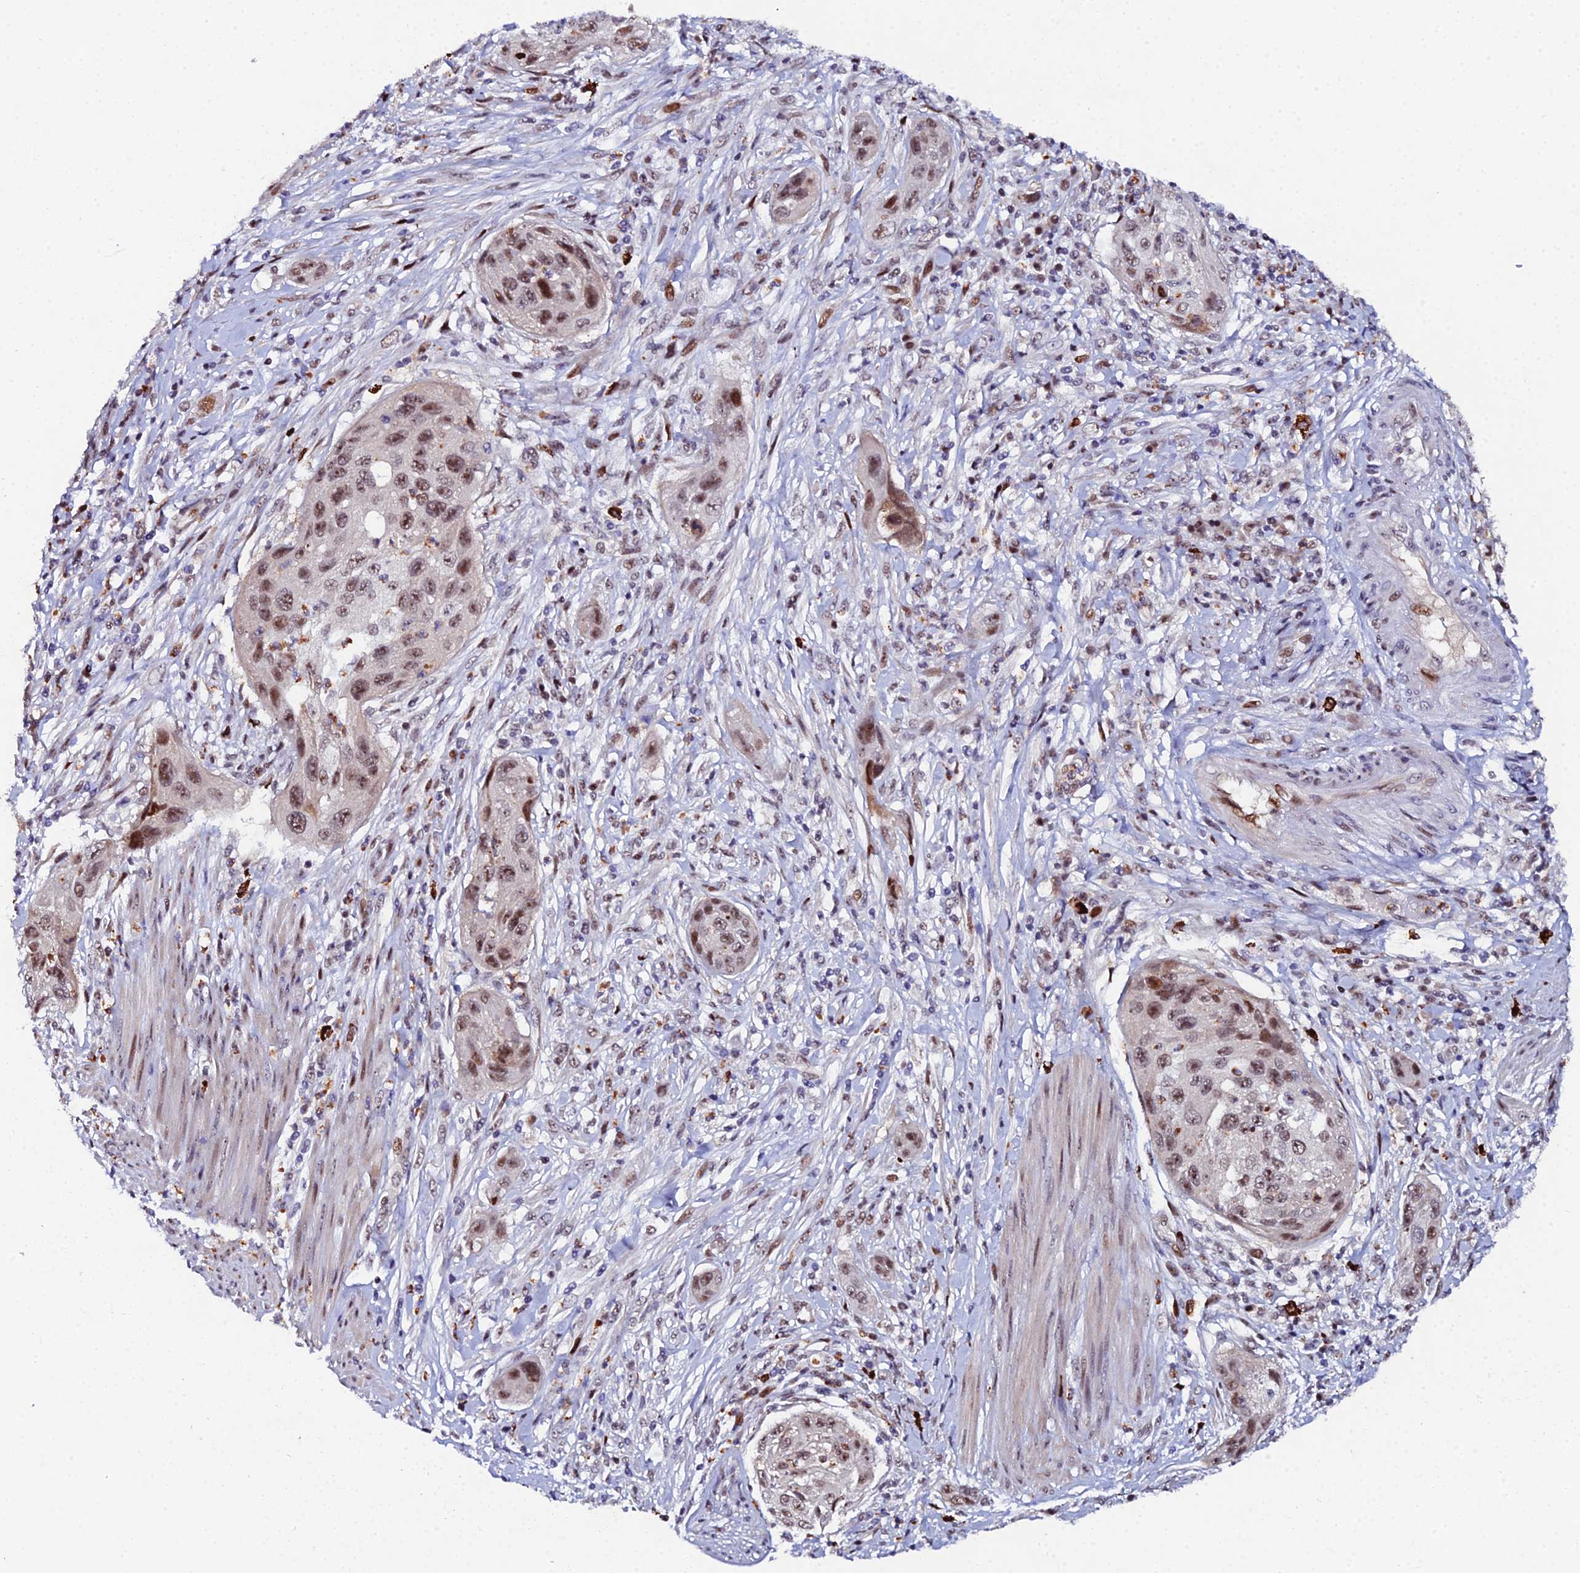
{"staining": {"intensity": "moderate", "quantity": ">75%", "location": "nuclear"}, "tissue": "cervical cancer", "cell_type": "Tumor cells", "image_type": "cancer", "snomed": [{"axis": "morphology", "description": "Squamous cell carcinoma, NOS"}, {"axis": "topography", "description": "Cervix"}], "caption": "Immunohistochemical staining of human cervical cancer (squamous cell carcinoma) demonstrates medium levels of moderate nuclear protein positivity in about >75% of tumor cells.", "gene": "TIFA", "patient": {"sex": "female", "age": 42}}